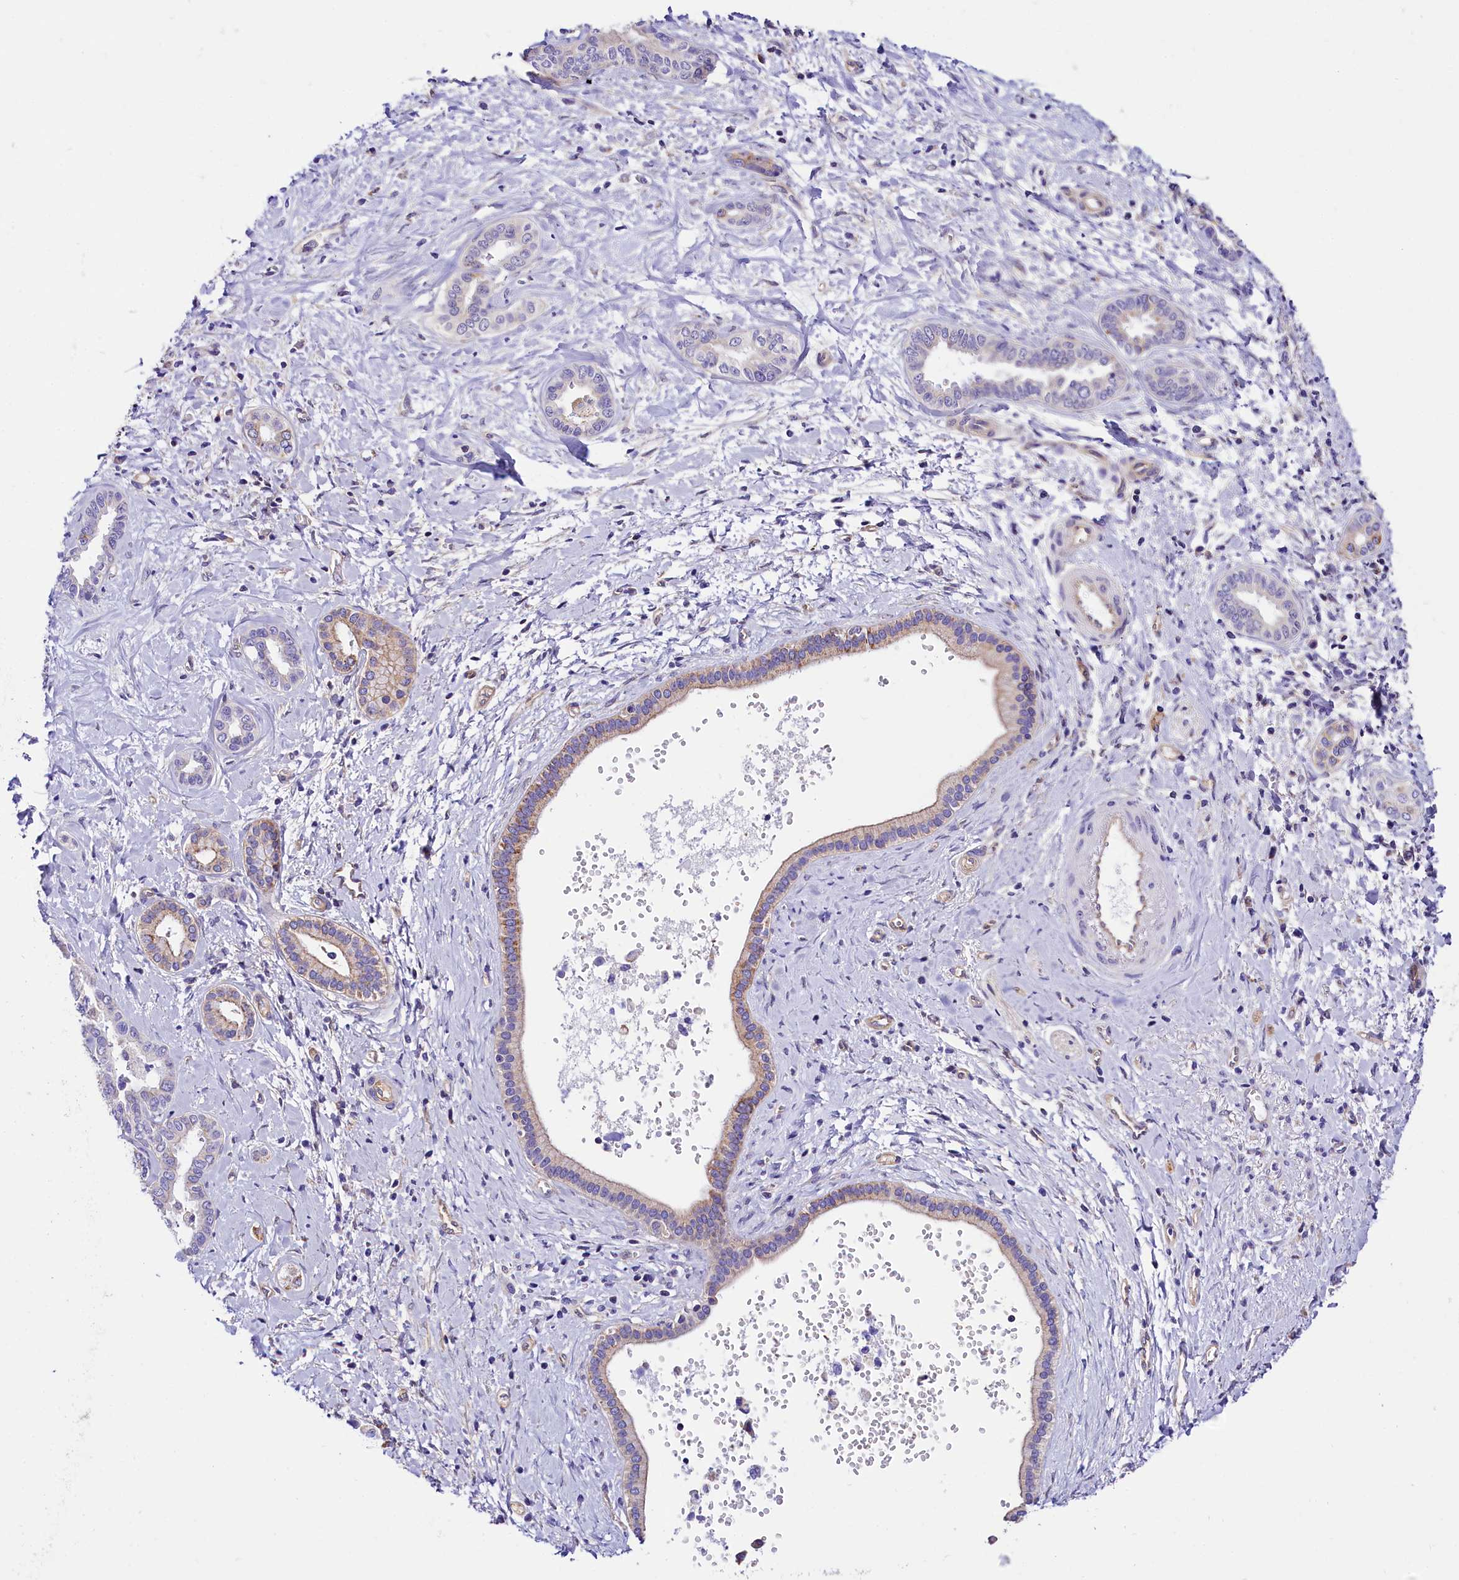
{"staining": {"intensity": "negative", "quantity": "none", "location": "none"}, "tissue": "liver cancer", "cell_type": "Tumor cells", "image_type": "cancer", "snomed": [{"axis": "morphology", "description": "Cholangiocarcinoma"}, {"axis": "topography", "description": "Liver"}], "caption": "IHC of cholangiocarcinoma (liver) demonstrates no positivity in tumor cells. Brightfield microscopy of immunohistochemistry (IHC) stained with DAB (brown) and hematoxylin (blue), captured at high magnification.", "gene": "ACAA2", "patient": {"sex": "female", "age": 77}}